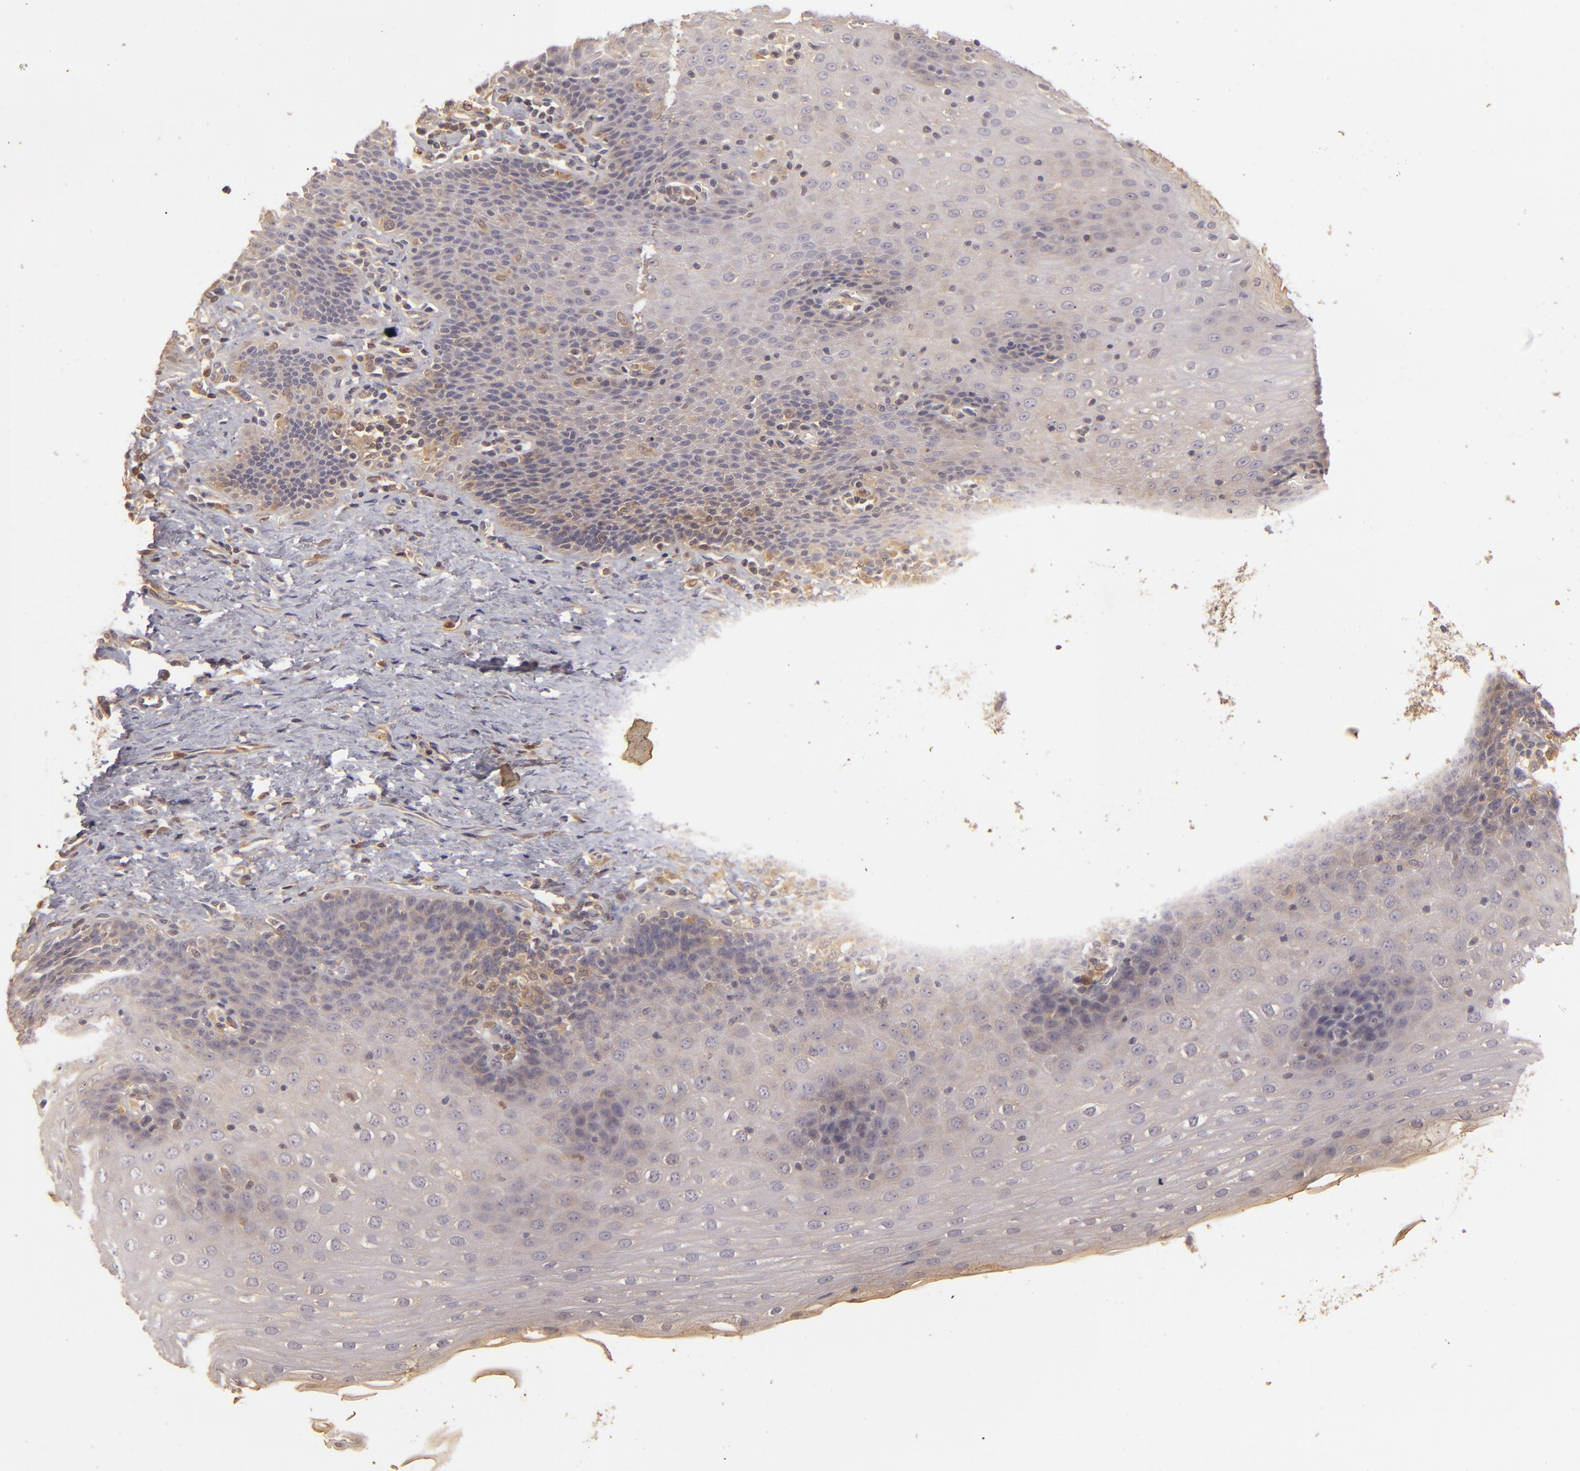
{"staining": {"intensity": "weak", "quantity": "<25%", "location": "cytoplasmic/membranous"}, "tissue": "esophagus", "cell_type": "Squamous epithelial cells", "image_type": "normal", "snomed": [{"axis": "morphology", "description": "Normal tissue, NOS"}, {"axis": "topography", "description": "Esophagus"}], "caption": "Photomicrograph shows no significant protein positivity in squamous epithelial cells of benign esophagus.", "gene": "PRKCD", "patient": {"sex": "female", "age": 61}}